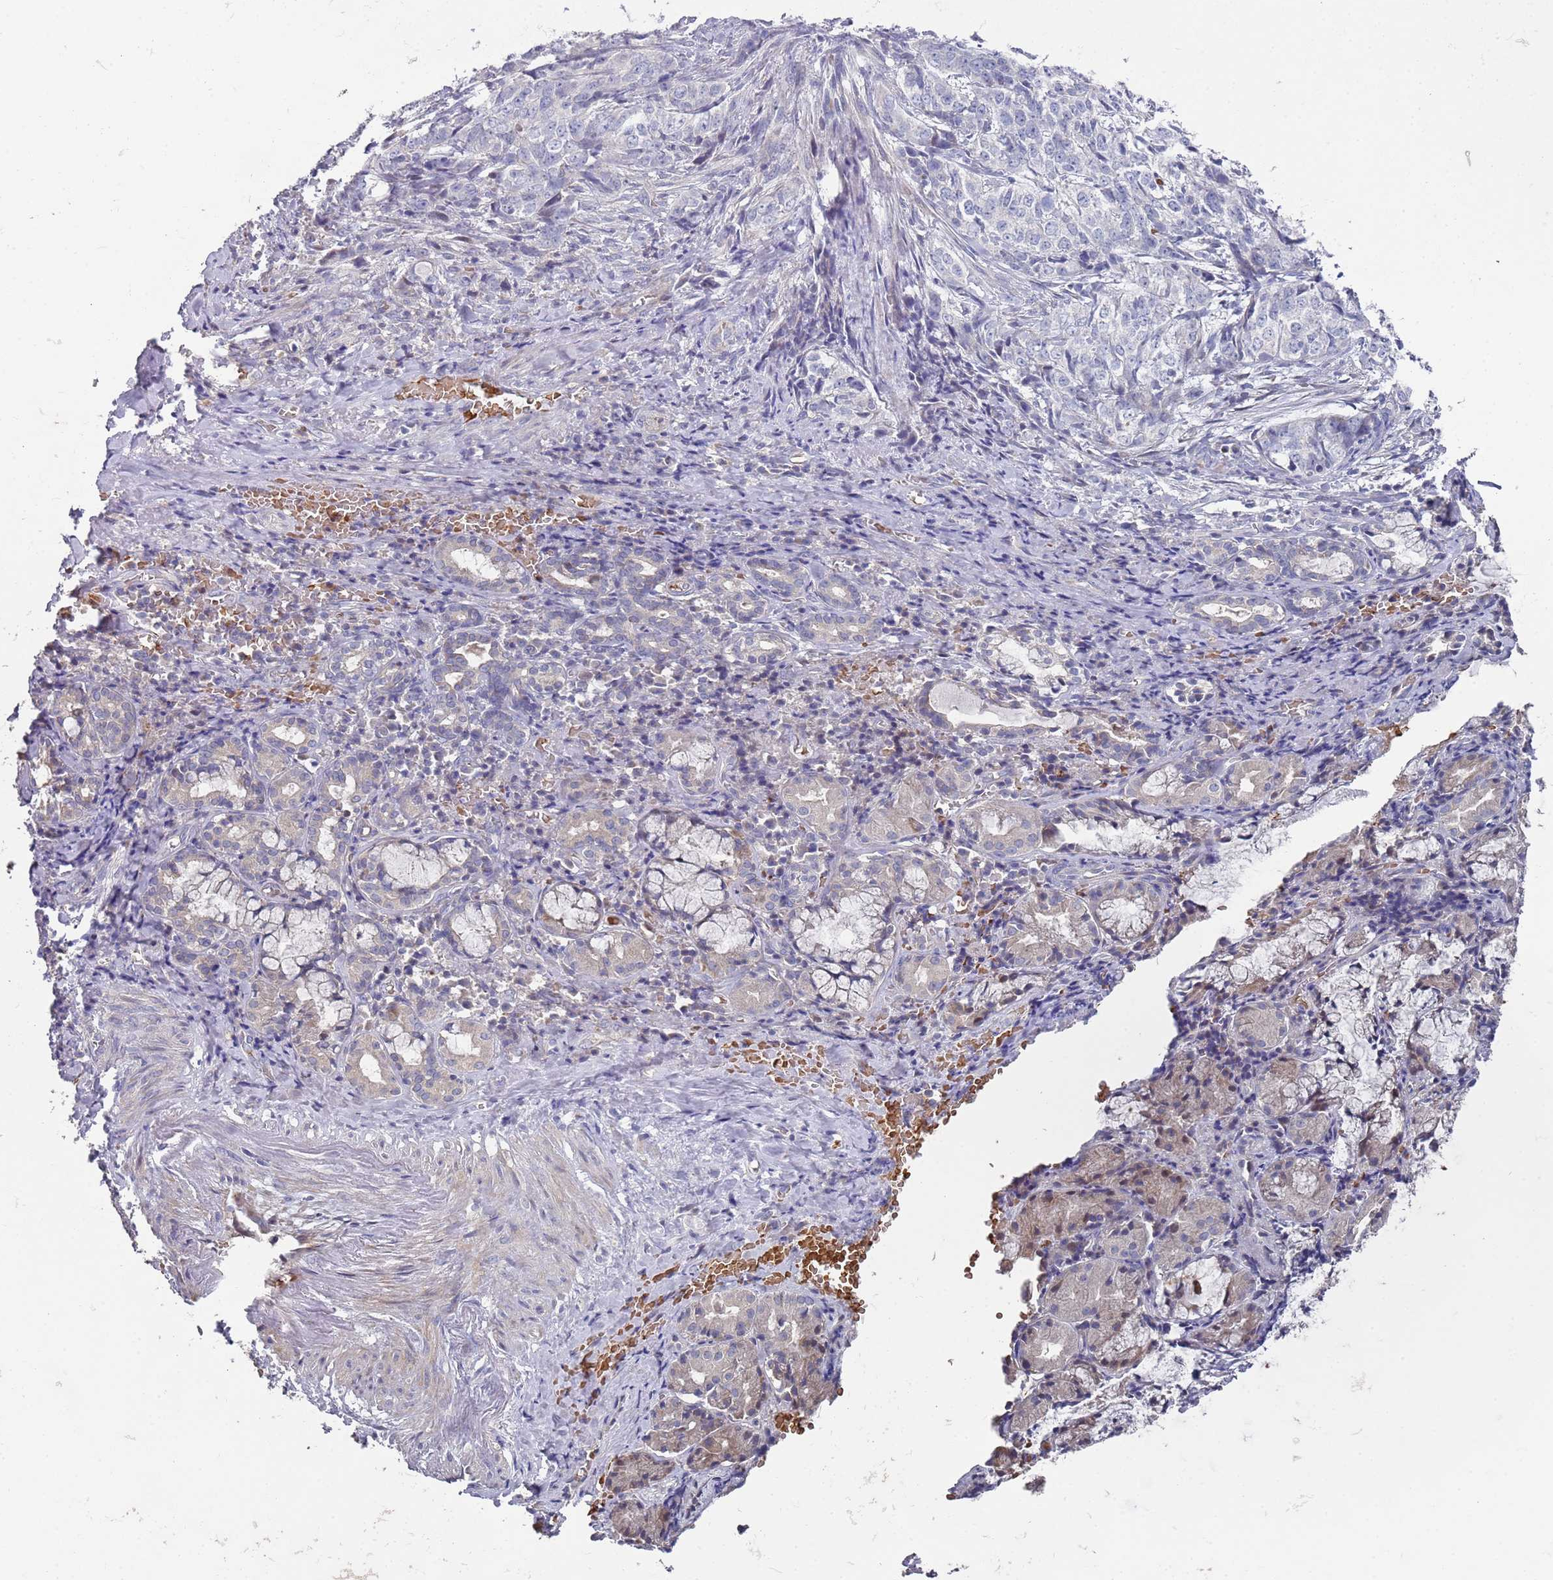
{"staining": {"intensity": "negative", "quantity": "none", "location": "none"}, "tissue": "adipose tissue", "cell_type": "Adipocytes", "image_type": "normal", "snomed": [{"axis": "morphology", "description": "Normal tissue, NOS"}, {"axis": "morphology", "description": "Basal cell carcinoma"}, {"axis": "topography", "description": "Cartilage tissue"}, {"axis": "topography", "description": "Nasopharynx"}, {"axis": "topography", "description": "Oral tissue"}], "caption": "The image demonstrates no staining of adipocytes in normal adipose tissue. The staining is performed using DAB brown chromogen with nuclei counter-stained in using hematoxylin.", "gene": "LACC1", "patient": {"sex": "female", "age": 77}}